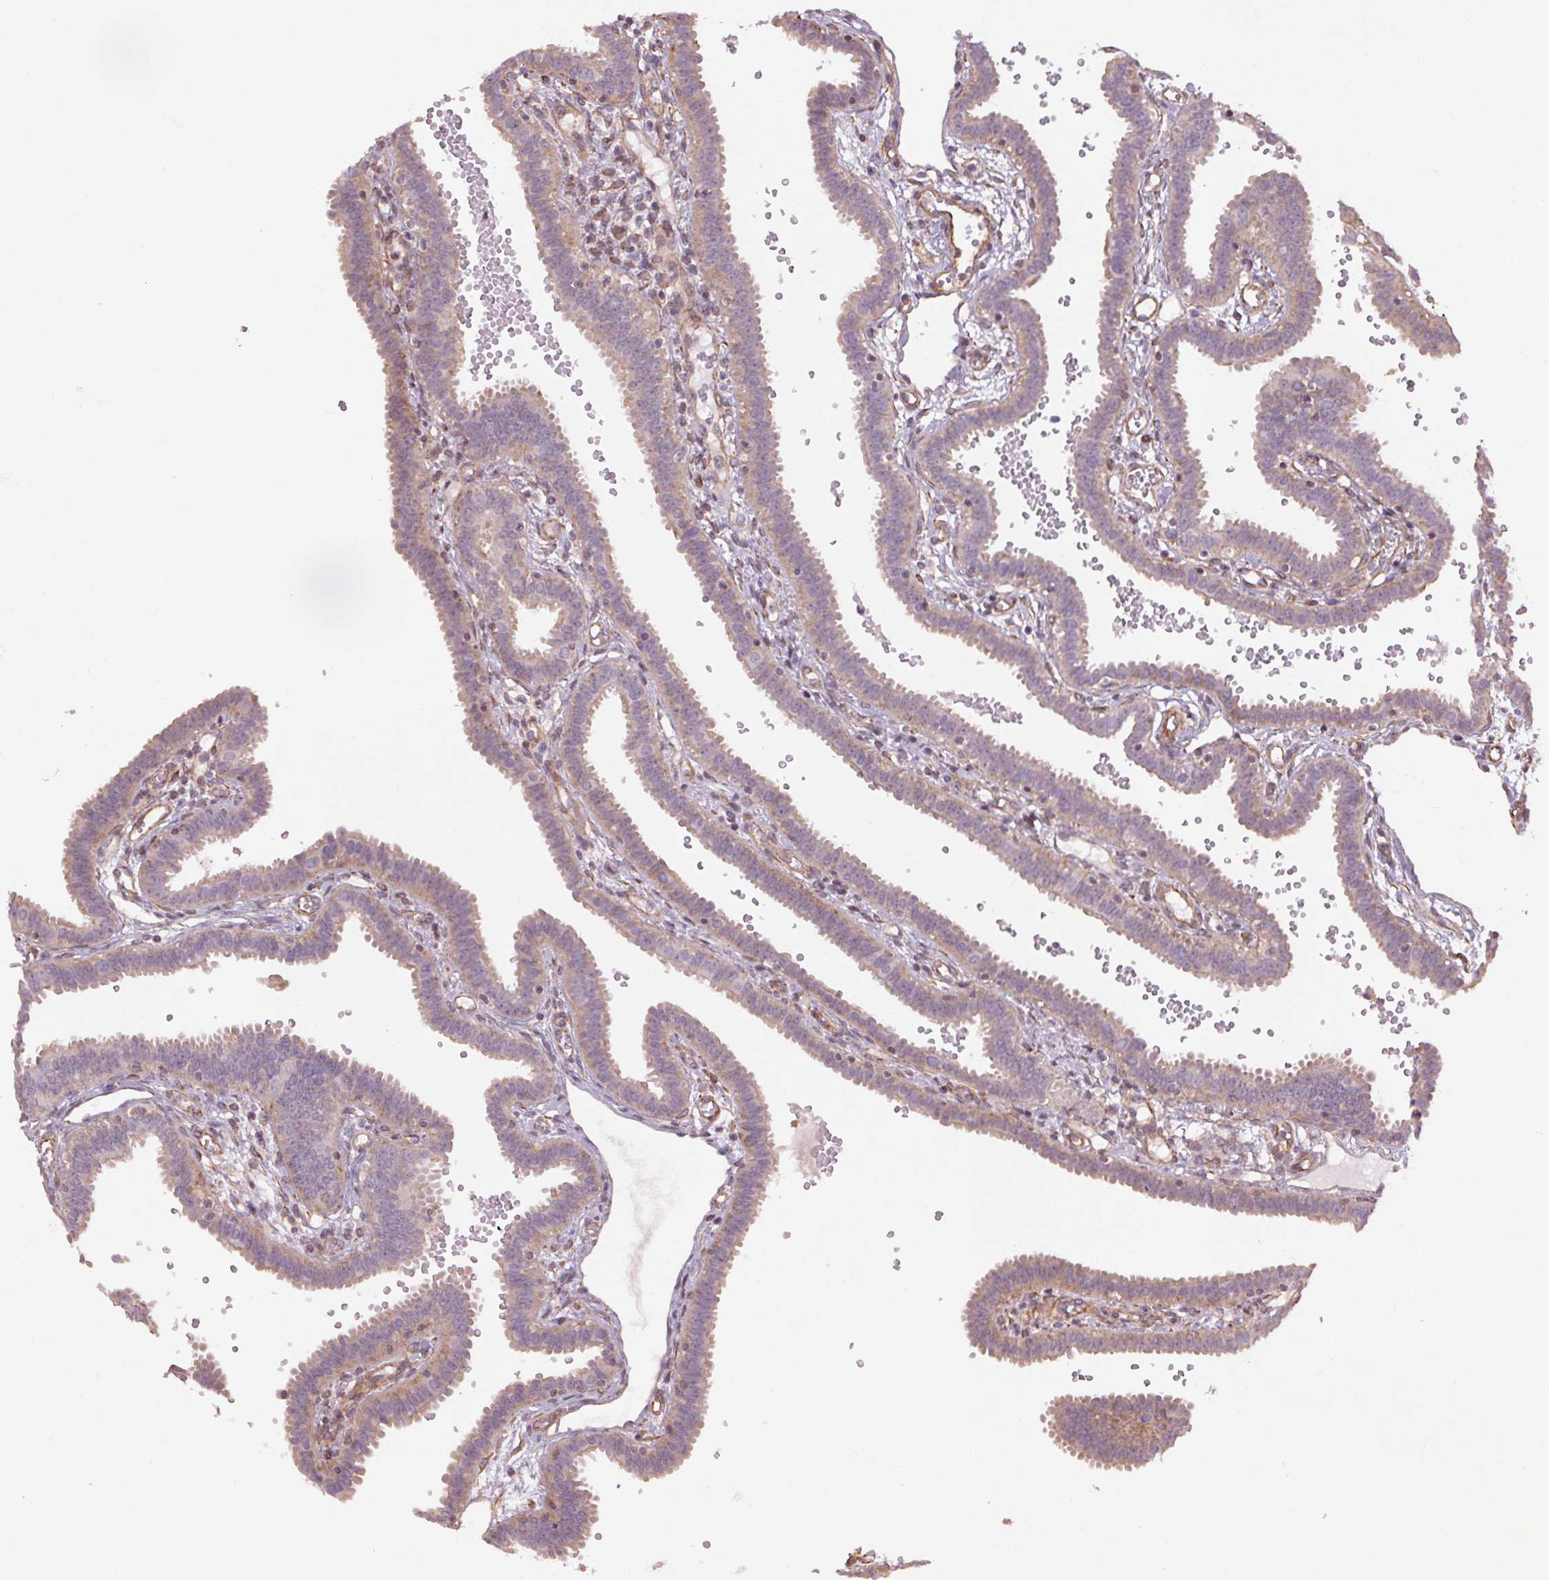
{"staining": {"intensity": "weak", "quantity": ">75%", "location": "cytoplasmic/membranous"}, "tissue": "fallopian tube", "cell_type": "Glandular cells", "image_type": "normal", "snomed": [{"axis": "morphology", "description": "Normal tissue, NOS"}, {"axis": "topography", "description": "Fallopian tube"}], "caption": "An immunohistochemistry image of benign tissue is shown. Protein staining in brown highlights weak cytoplasmic/membranous positivity in fallopian tube within glandular cells.", "gene": "CCSER1", "patient": {"sex": "female", "age": 37}}